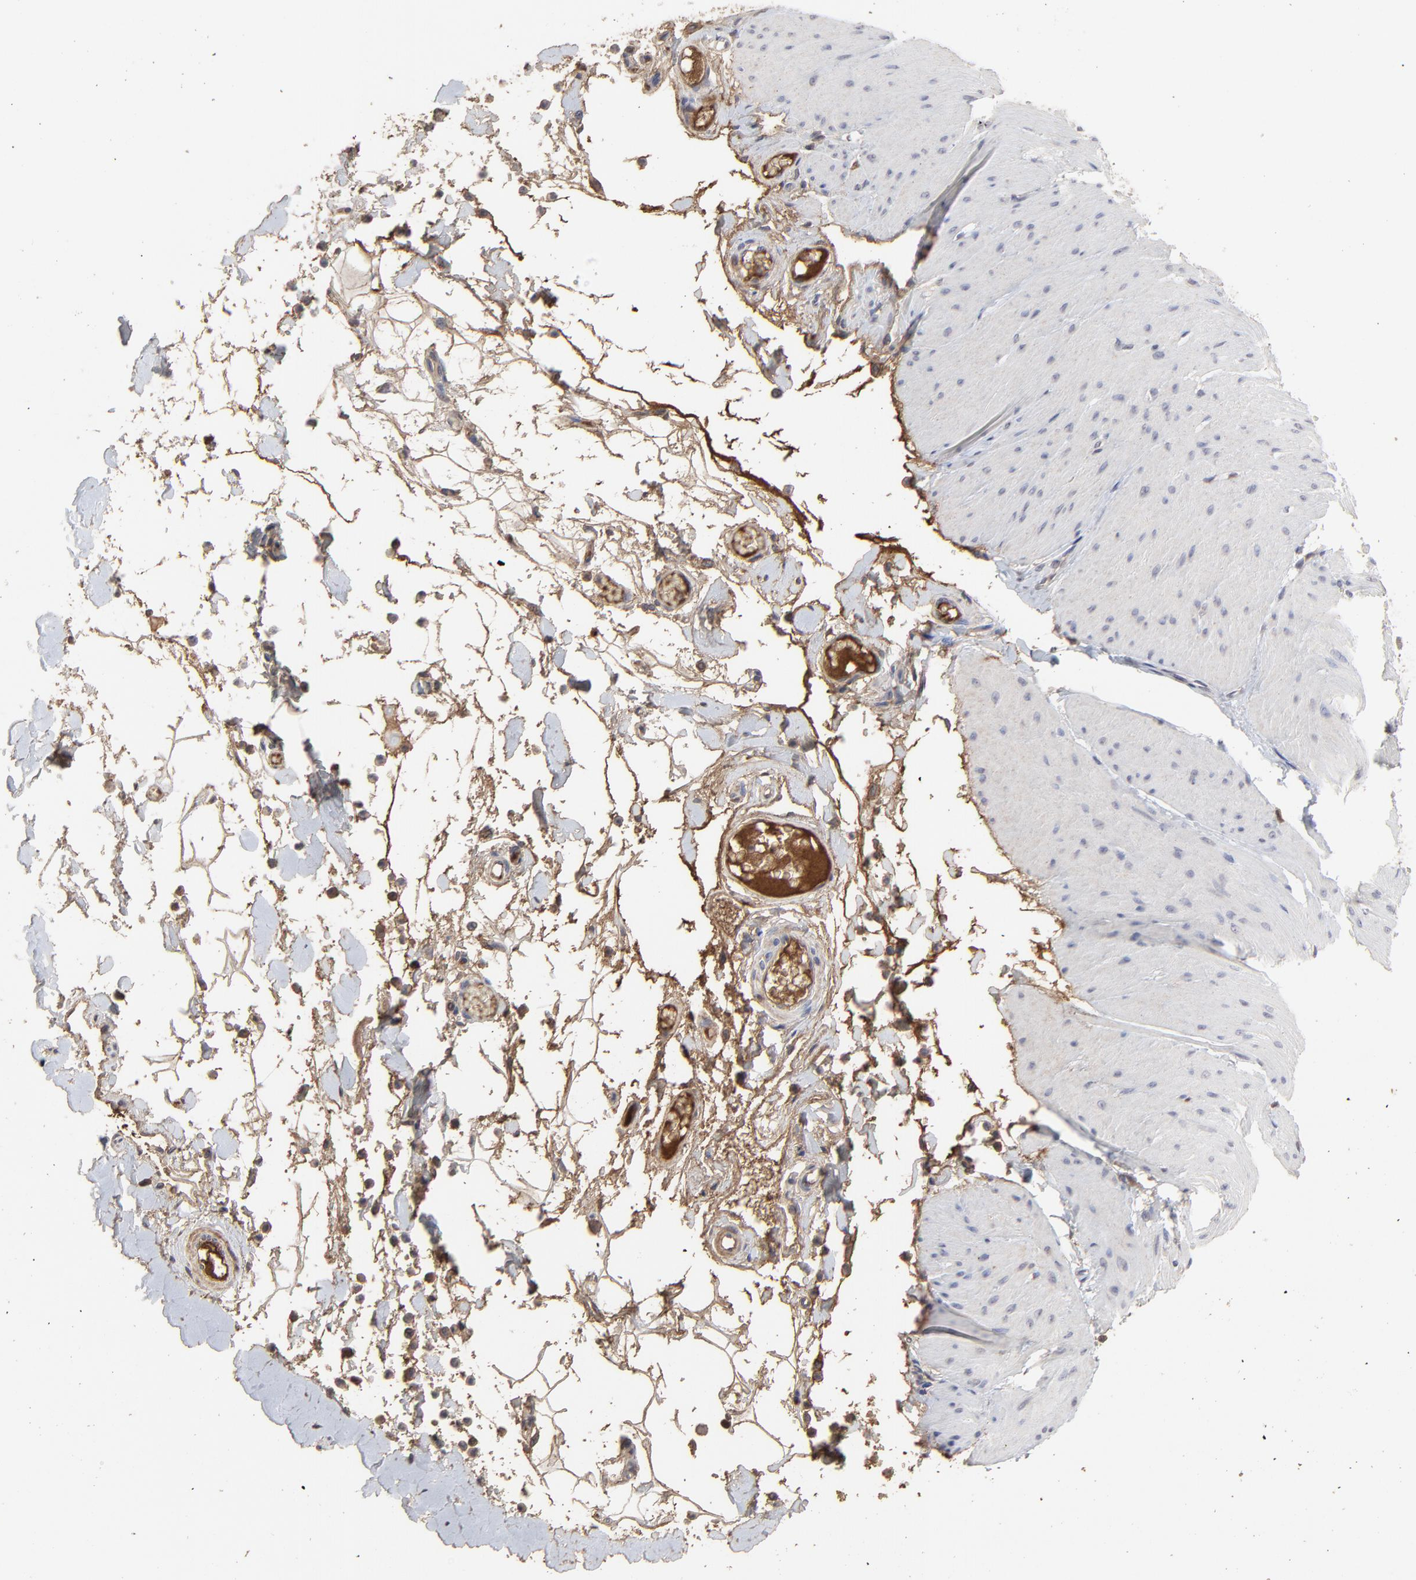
{"staining": {"intensity": "weak", "quantity": "25%-75%", "location": "cytoplasmic/membranous"}, "tissue": "smooth muscle", "cell_type": "Smooth muscle cells", "image_type": "normal", "snomed": [{"axis": "morphology", "description": "Normal tissue, NOS"}, {"axis": "topography", "description": "Smooth muscle"}, {"axis": "topography", "description": "Colon"}], "caption": "High-power microscopy captured an immunohistochemistry histopathology image of benign smooth muscle, revealing weak cytoplasmic/membranous positivity in approximately 25%-75% of smooth muscle cells.", "gene": "VPREB3", "patient": {"sex": "male", "age": 67}}